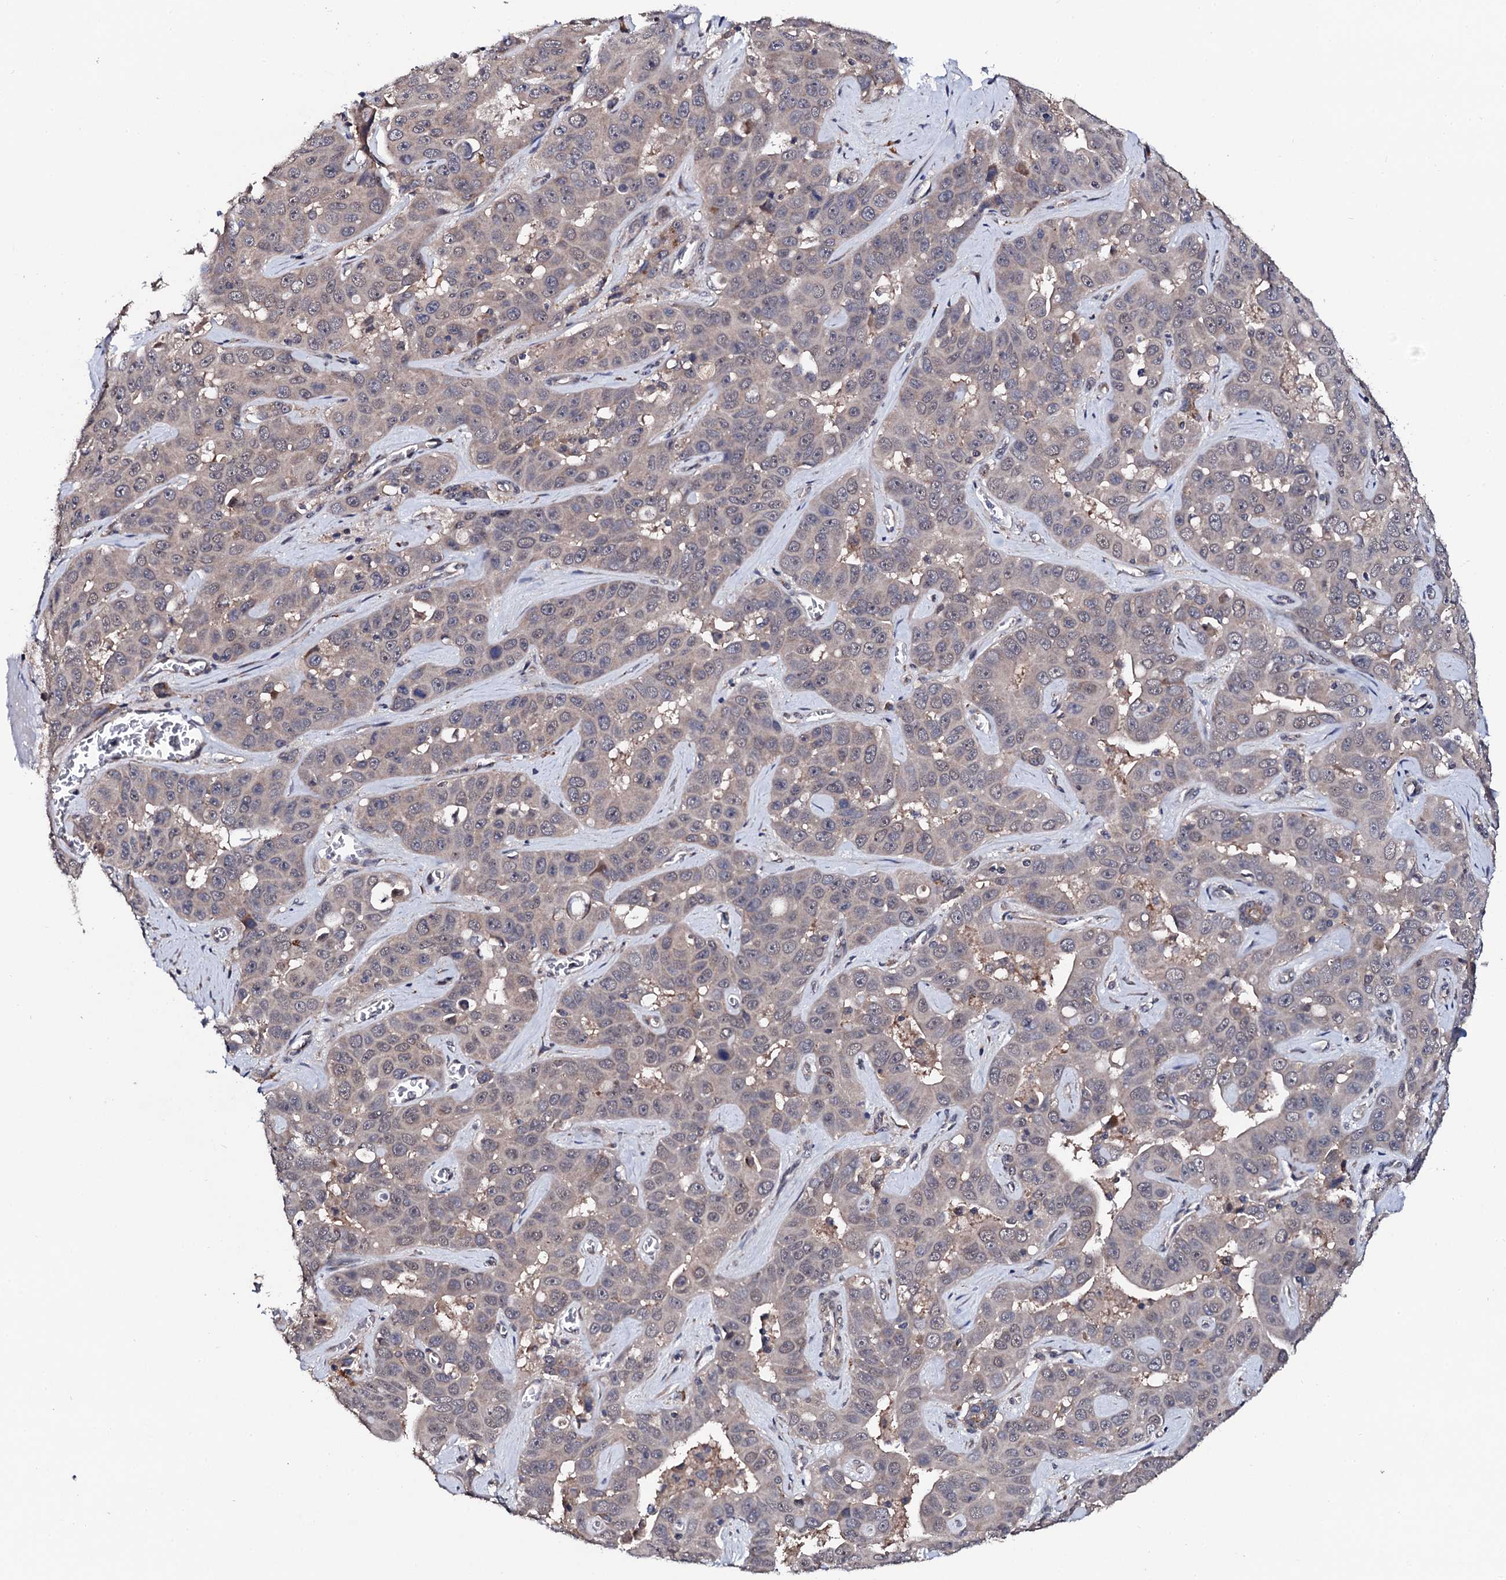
{"staining": {"intensity": "weak", "quantity": ">75%", "location": "cytoplasmic/membranous"}, "tissue": "liver cancer", "cell_type": "Tumor cells", "image_type": "cancer", "snomed": [{"axis": "morphology", "description": "Cholangiocarcinoma"}, {"axis": "topography", "description": "Liver"}], "caption": "The image displays immunohistochemical staining of liver cancer. There is weak cytoplasmic/membranous staining is present in approximately >75% of tumor cells.", "gene": "IP6K1", "patient": {"sex": "female", "age": 52}}